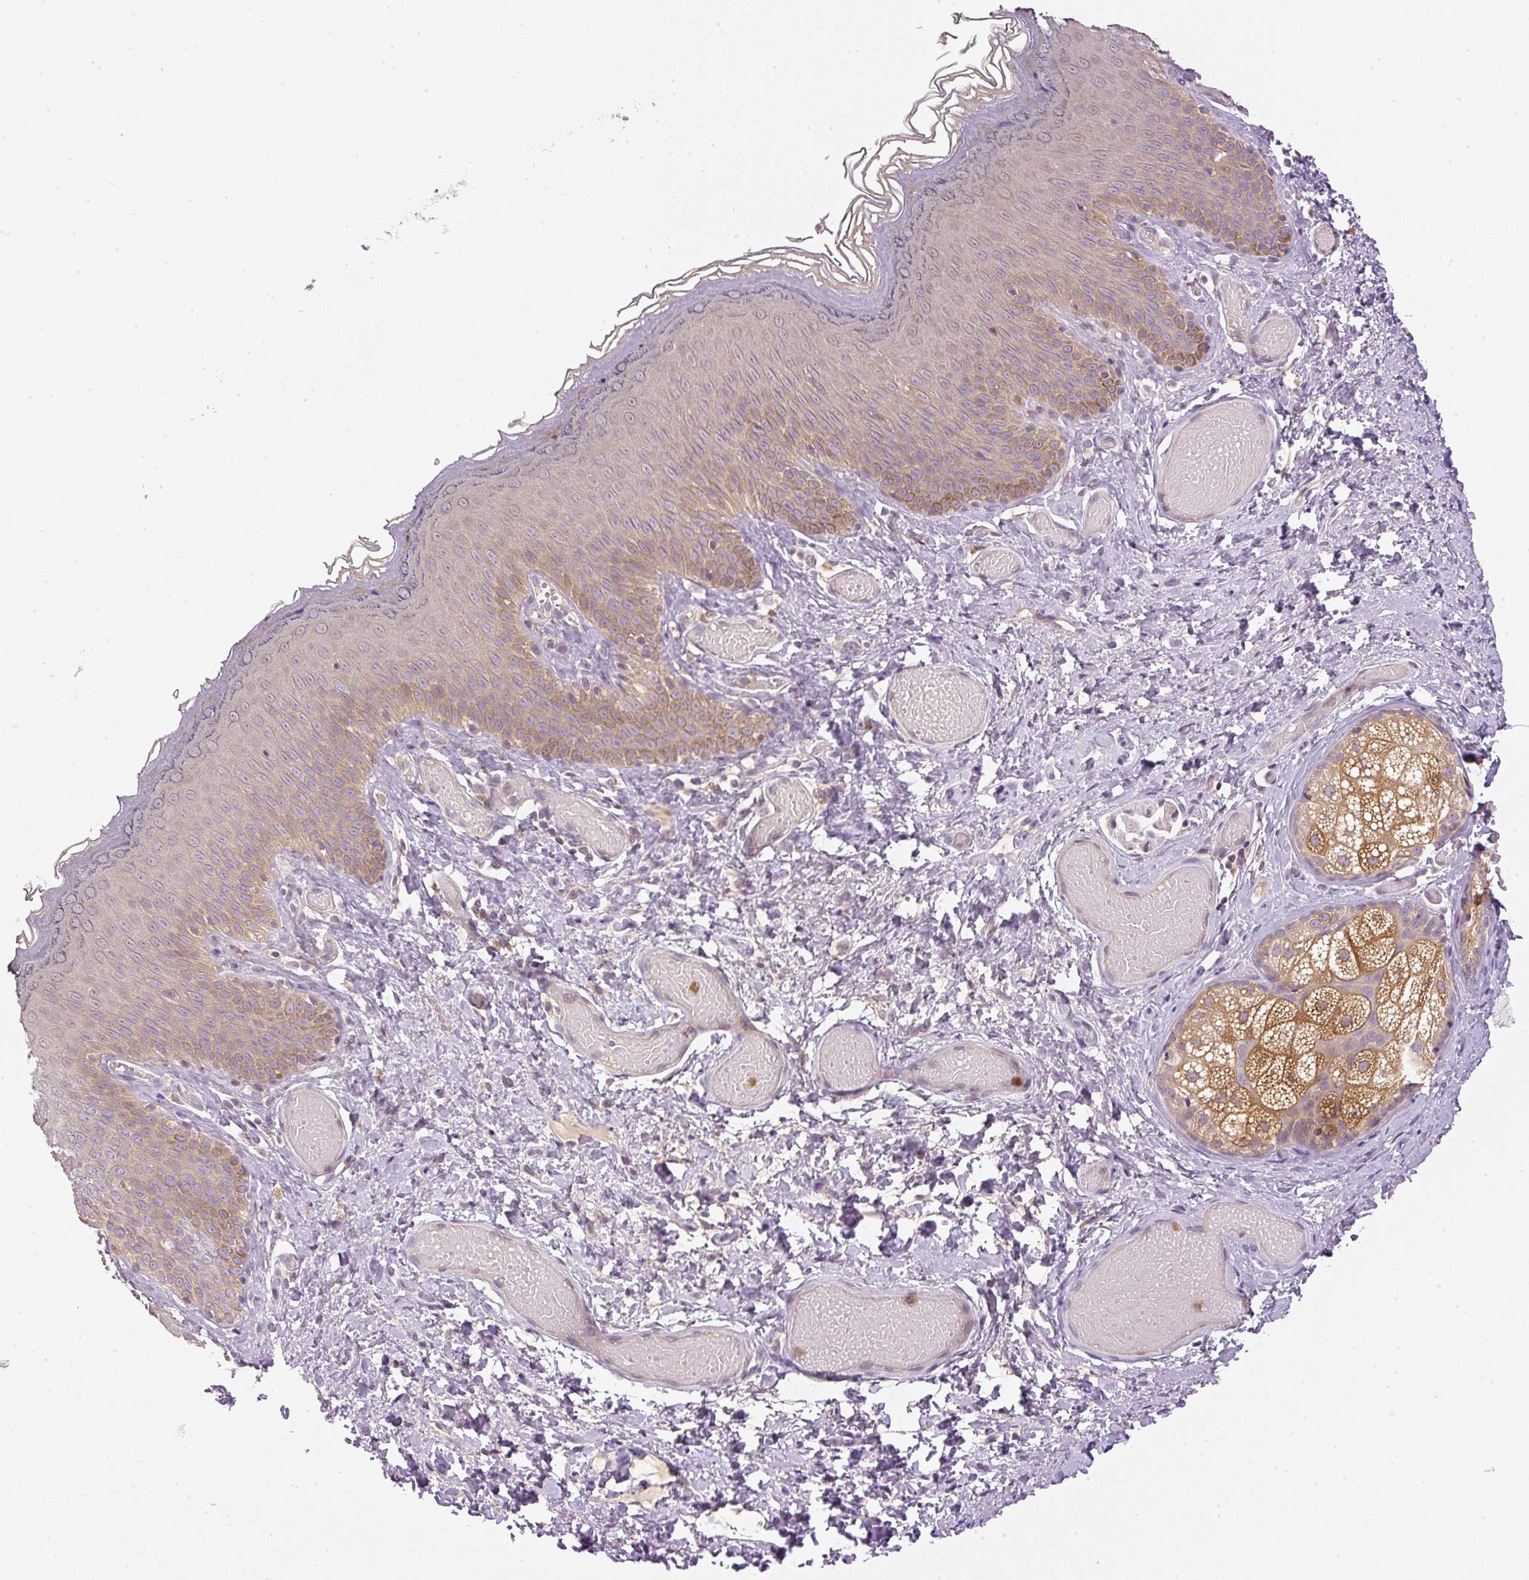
{"staining": {"intensity": "moderate", "quantity": ">75%", "location": "cytoplasmic/membranous,nuclear"}, "tissue": "skin", "cell_type": "Epidermal cells", "image_type": "normal", "snomed": [{"axis": "morphology", "description": "Normal tissue, NOS"}, {"axis": "topography", "description": "Anal"}], "caption": "Skin stained for a protein (brown) demonstrates moderate cytoplasmic/membranous,nuclear positive staining in approximately >75% of epidermal cells.", "gene": "CTTNBP2", "patient": {"sex": "female", "age": 40}}